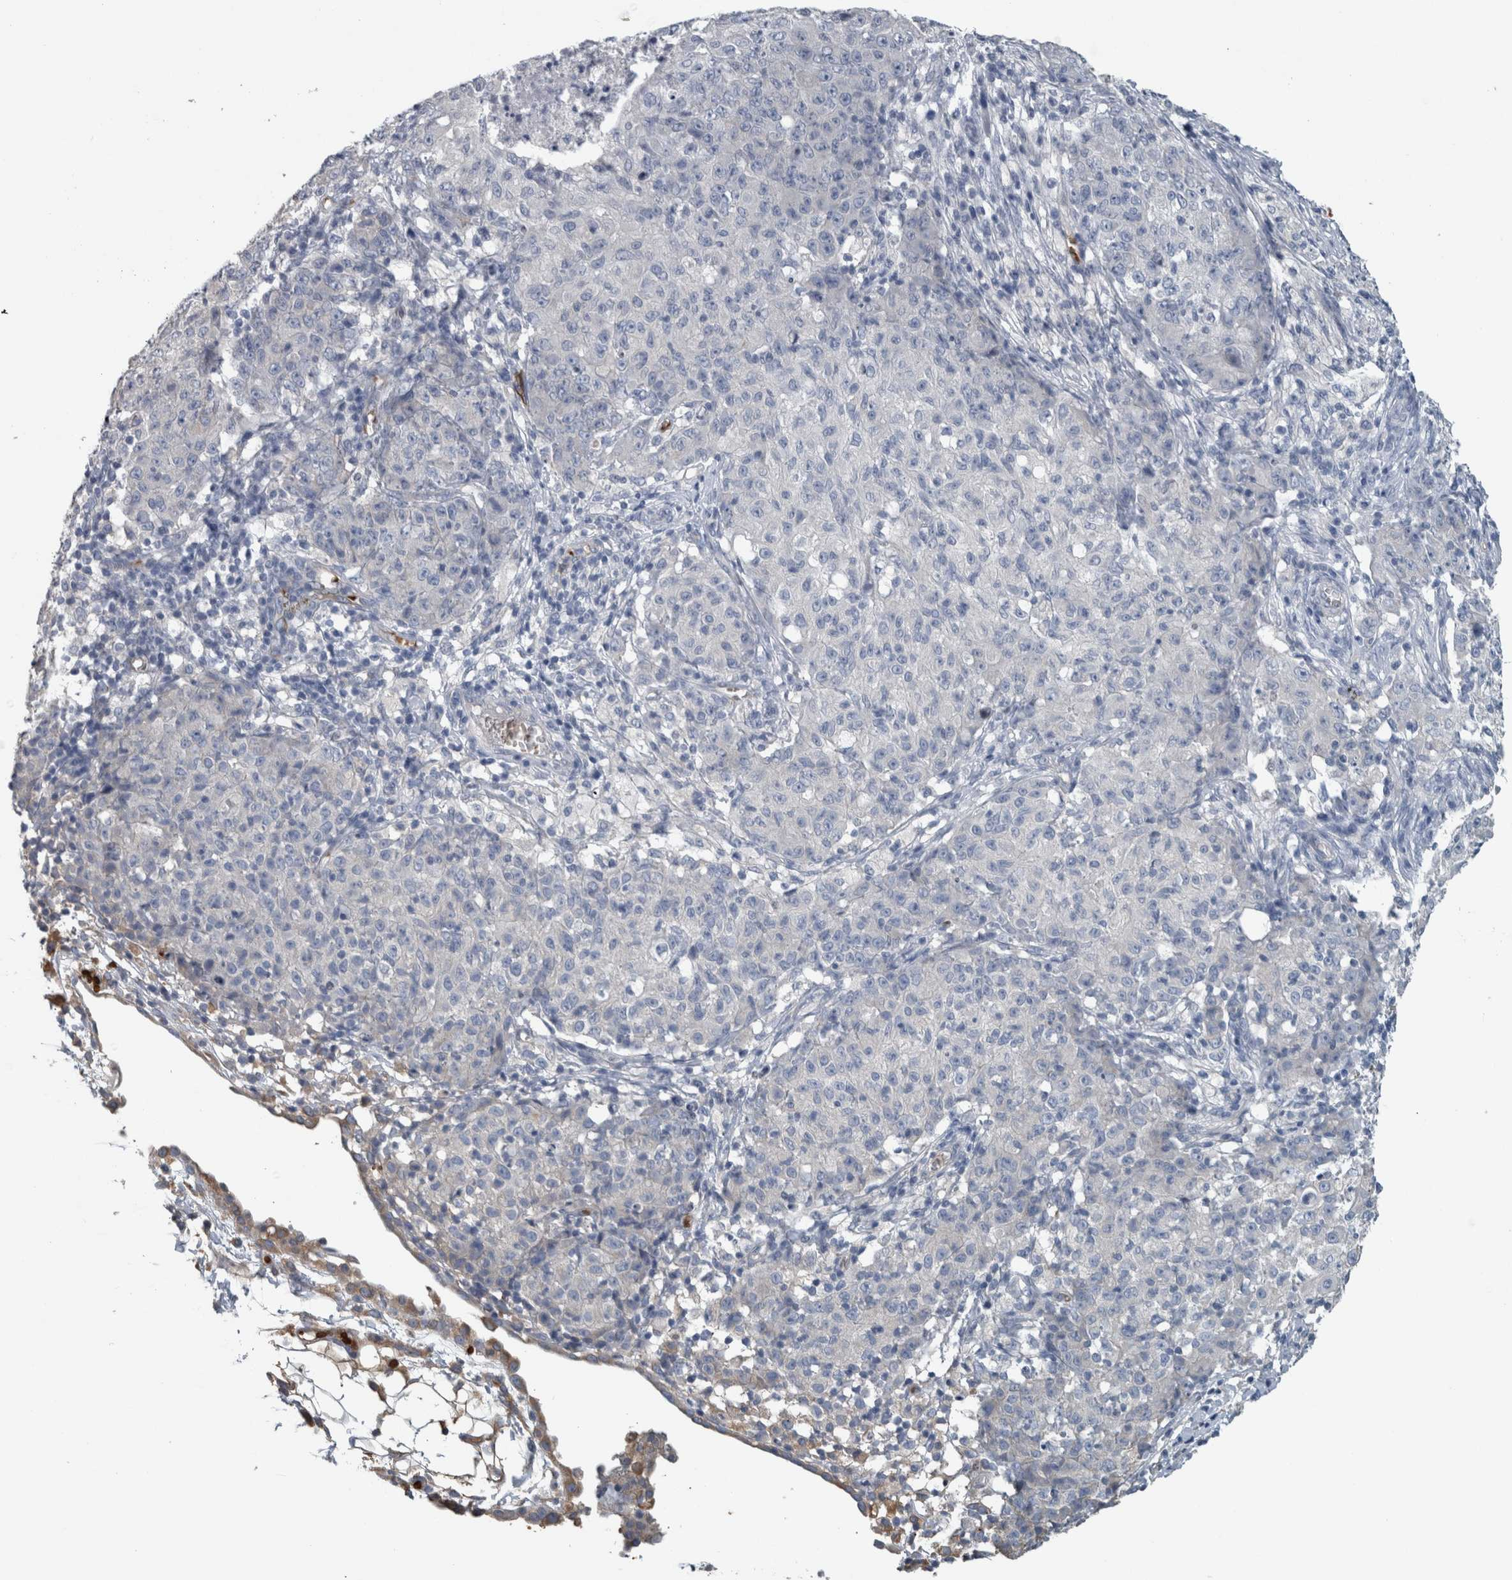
{"staining": {"intensity": "negative", "quantity": "none", "location": "none"}, "tissue": "ovarian cancer", "cell_type": "Tumor cells", "image_type": "cancer", "snomed": [{"axis": "morphology", "description": "Carcinoma, endometroid"}, {"axis": "topography", "description": "Ovary"}], "caption": "Immunohistochemistry micrograph of neoplastic tissue: human ovarian cancer stained with DAB (3,3'-diaminobenzidine) shows no significant protein expression in tumor cells. (DAB (3,3'-diaminobenzidine) immunohistochemistry (IHC) with hematoxylin counter stain).", "gene": "SH3GL2", "patient": {"sex": "female", "age": 42}}